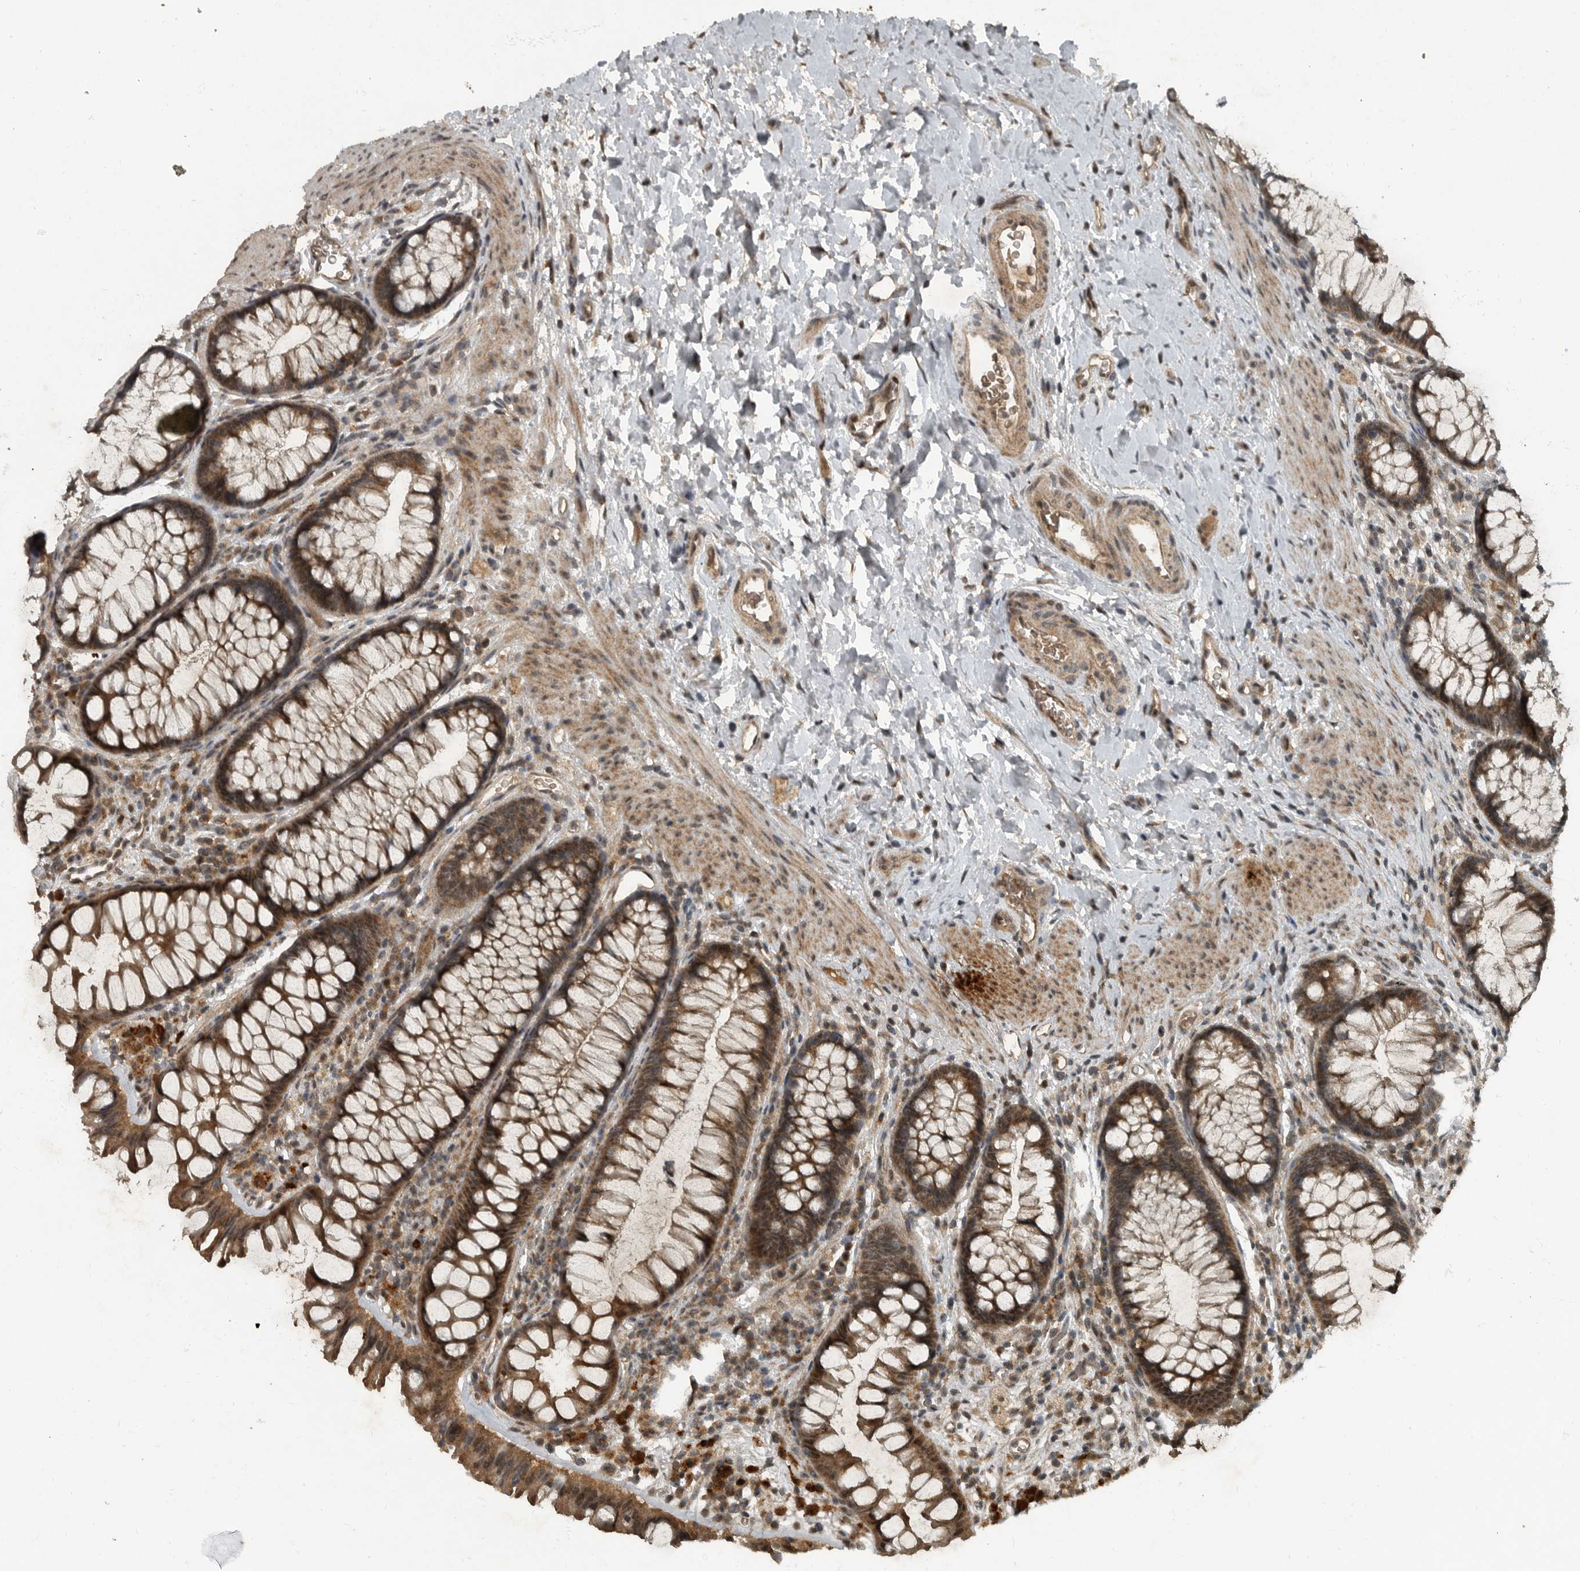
{"staining": {"intensity": "weak", "quantity": ">75%", "location": "cytoplasmic/membranous,nuclear"}, "tissue": "colon", "cell_type": "Endothelial cells", "image_type": "normal", "snomed": [{"axis": "morphology", "description": "Normal tissue, NOS"}, {"axis": "topography", "description": "Colon"}], "caption": "A brown stain shows weak cytoplasmic/membranous,nuclear expression of a protein in endothelial cells of normal human colon.", "gene": "FOXO1", "patient": {"sex": "female", "age": 62}}